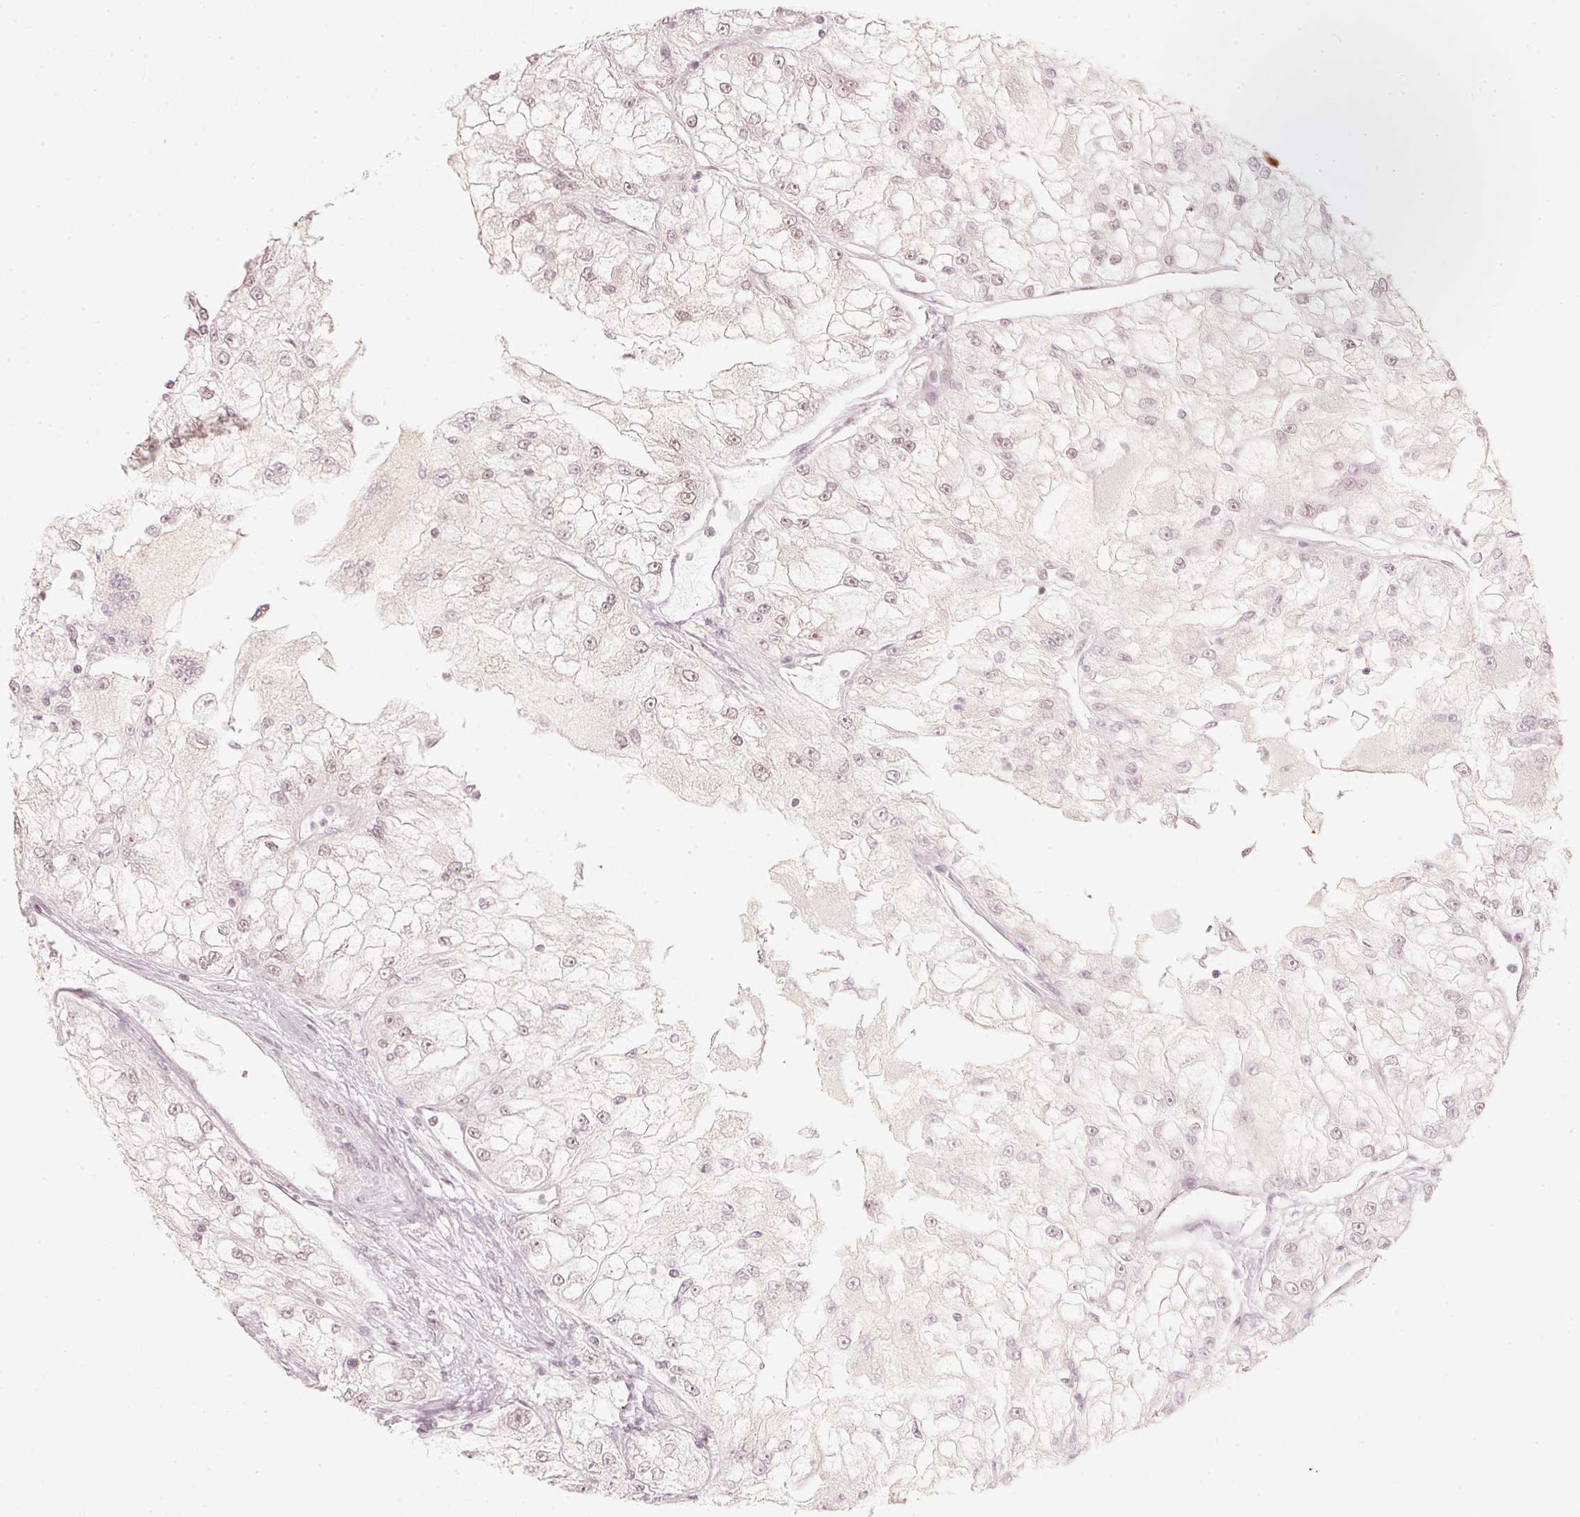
{"staining": {"intensity": "negative", "quantity": "none", "location": "none"}, "tissue": "renal cancer", "cell_type": "Tumor cells", "image_type": "cancer", "snomed": [{"axis": "morphology", "description": "Adenocarcinoma, NOS"}, {"axis": "topography", "description": "Kidney"}], "caption": "Renal cancer was stained to show a protein in brown. There is no significant staining in tumor cells.", "gene": "PPP1R10", "patient": {"sex": "female", "age": 72}}